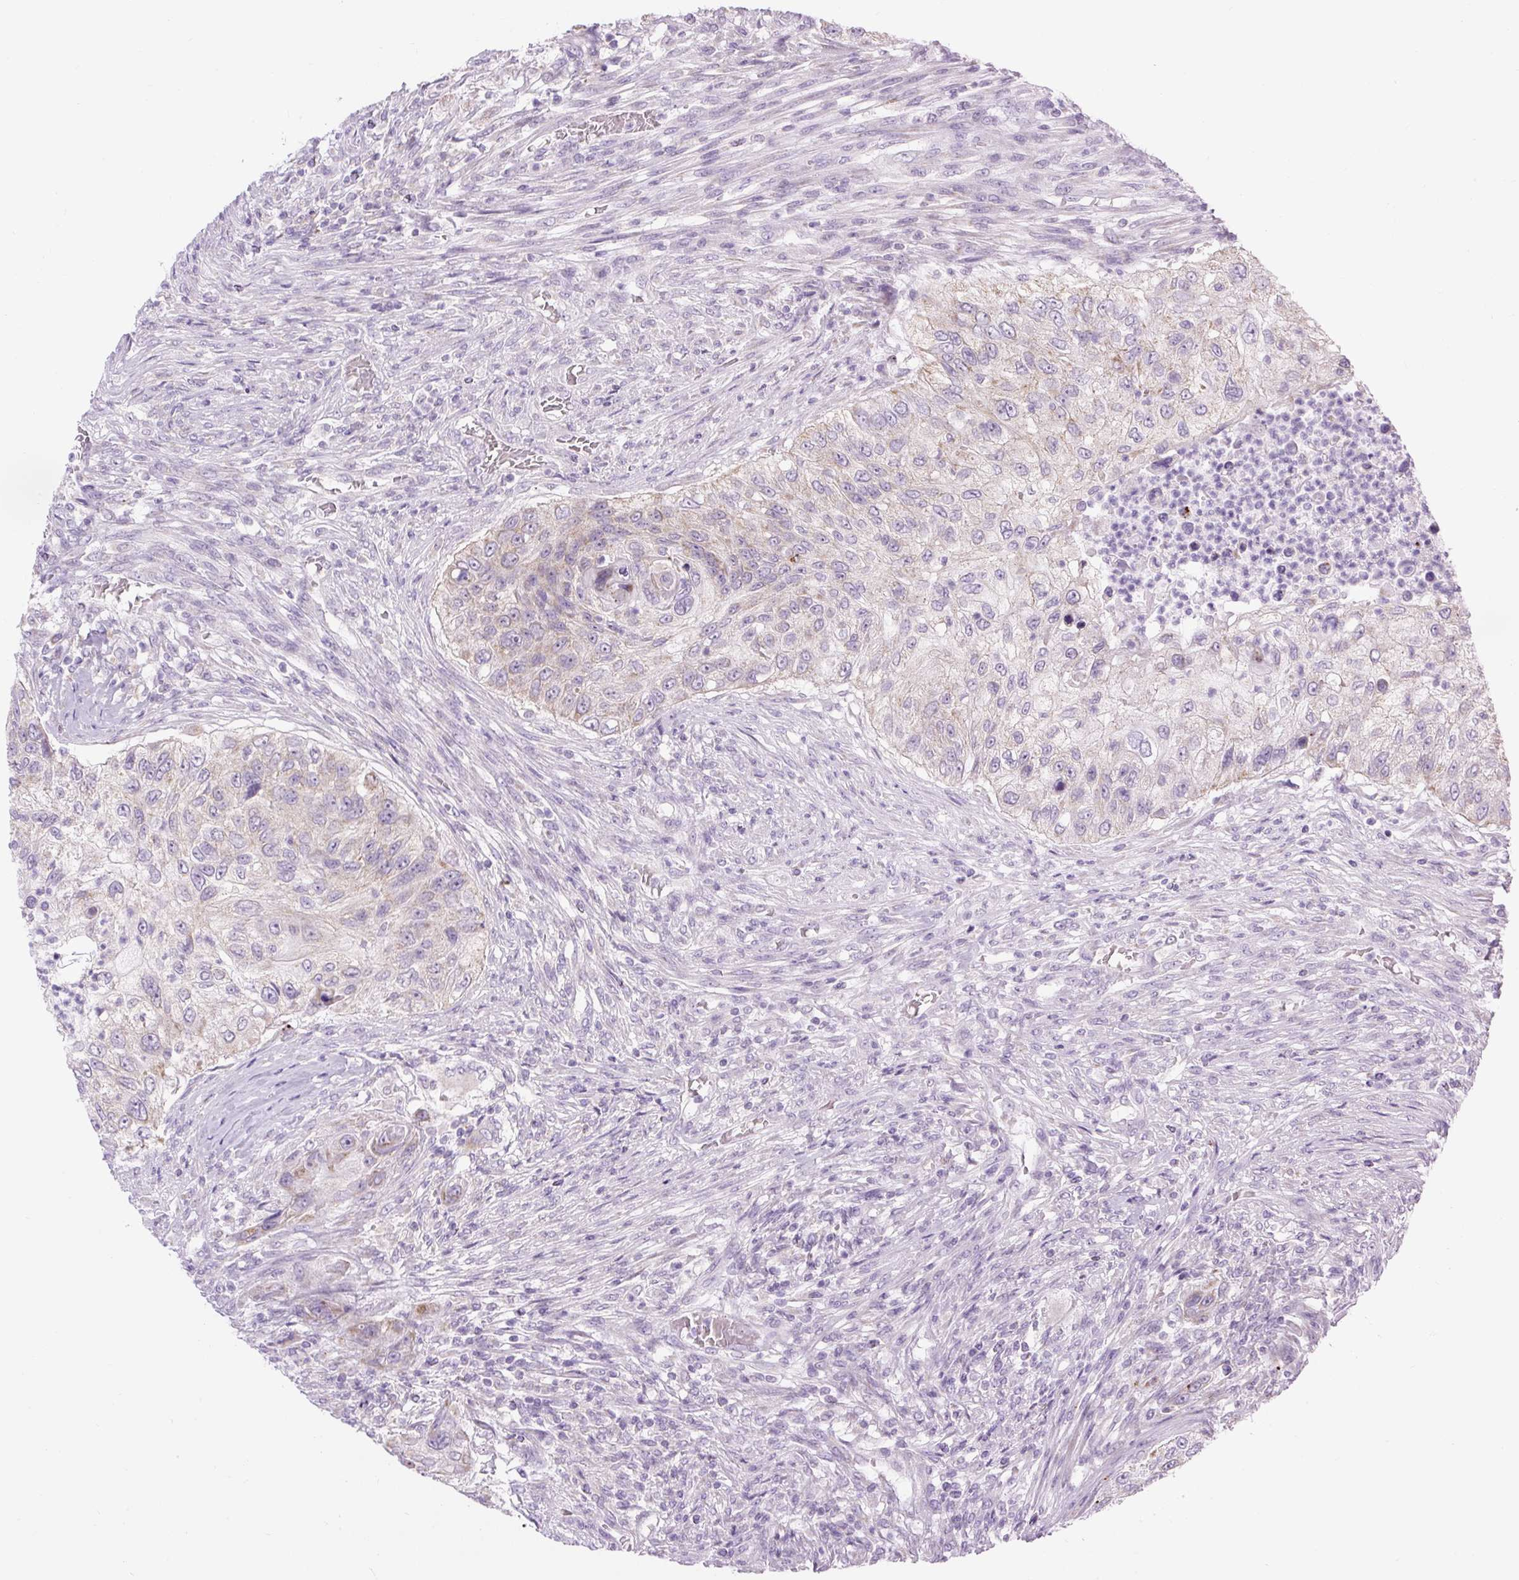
{"staining": {"intensity": "weak", "quantity": "<25%", "location": "cytoplasmic/membranous"}, "tissue": "urothelial cancer", "cell_type": "Tumor cells", "image_type": "cancer", "snomed": [{"axis": "morphology", "description": "Urothelial carcinoma, High grade"}, {"axis": "topography", "description": "Urinary bladder"}], "caption": "This is a histopathology image of IHC staining of urothelial carcinoma (high-grade), which shows no expression in tumor cells.", "gene": "RNASE10", "patient": {"sex": "female", "age": 60}}